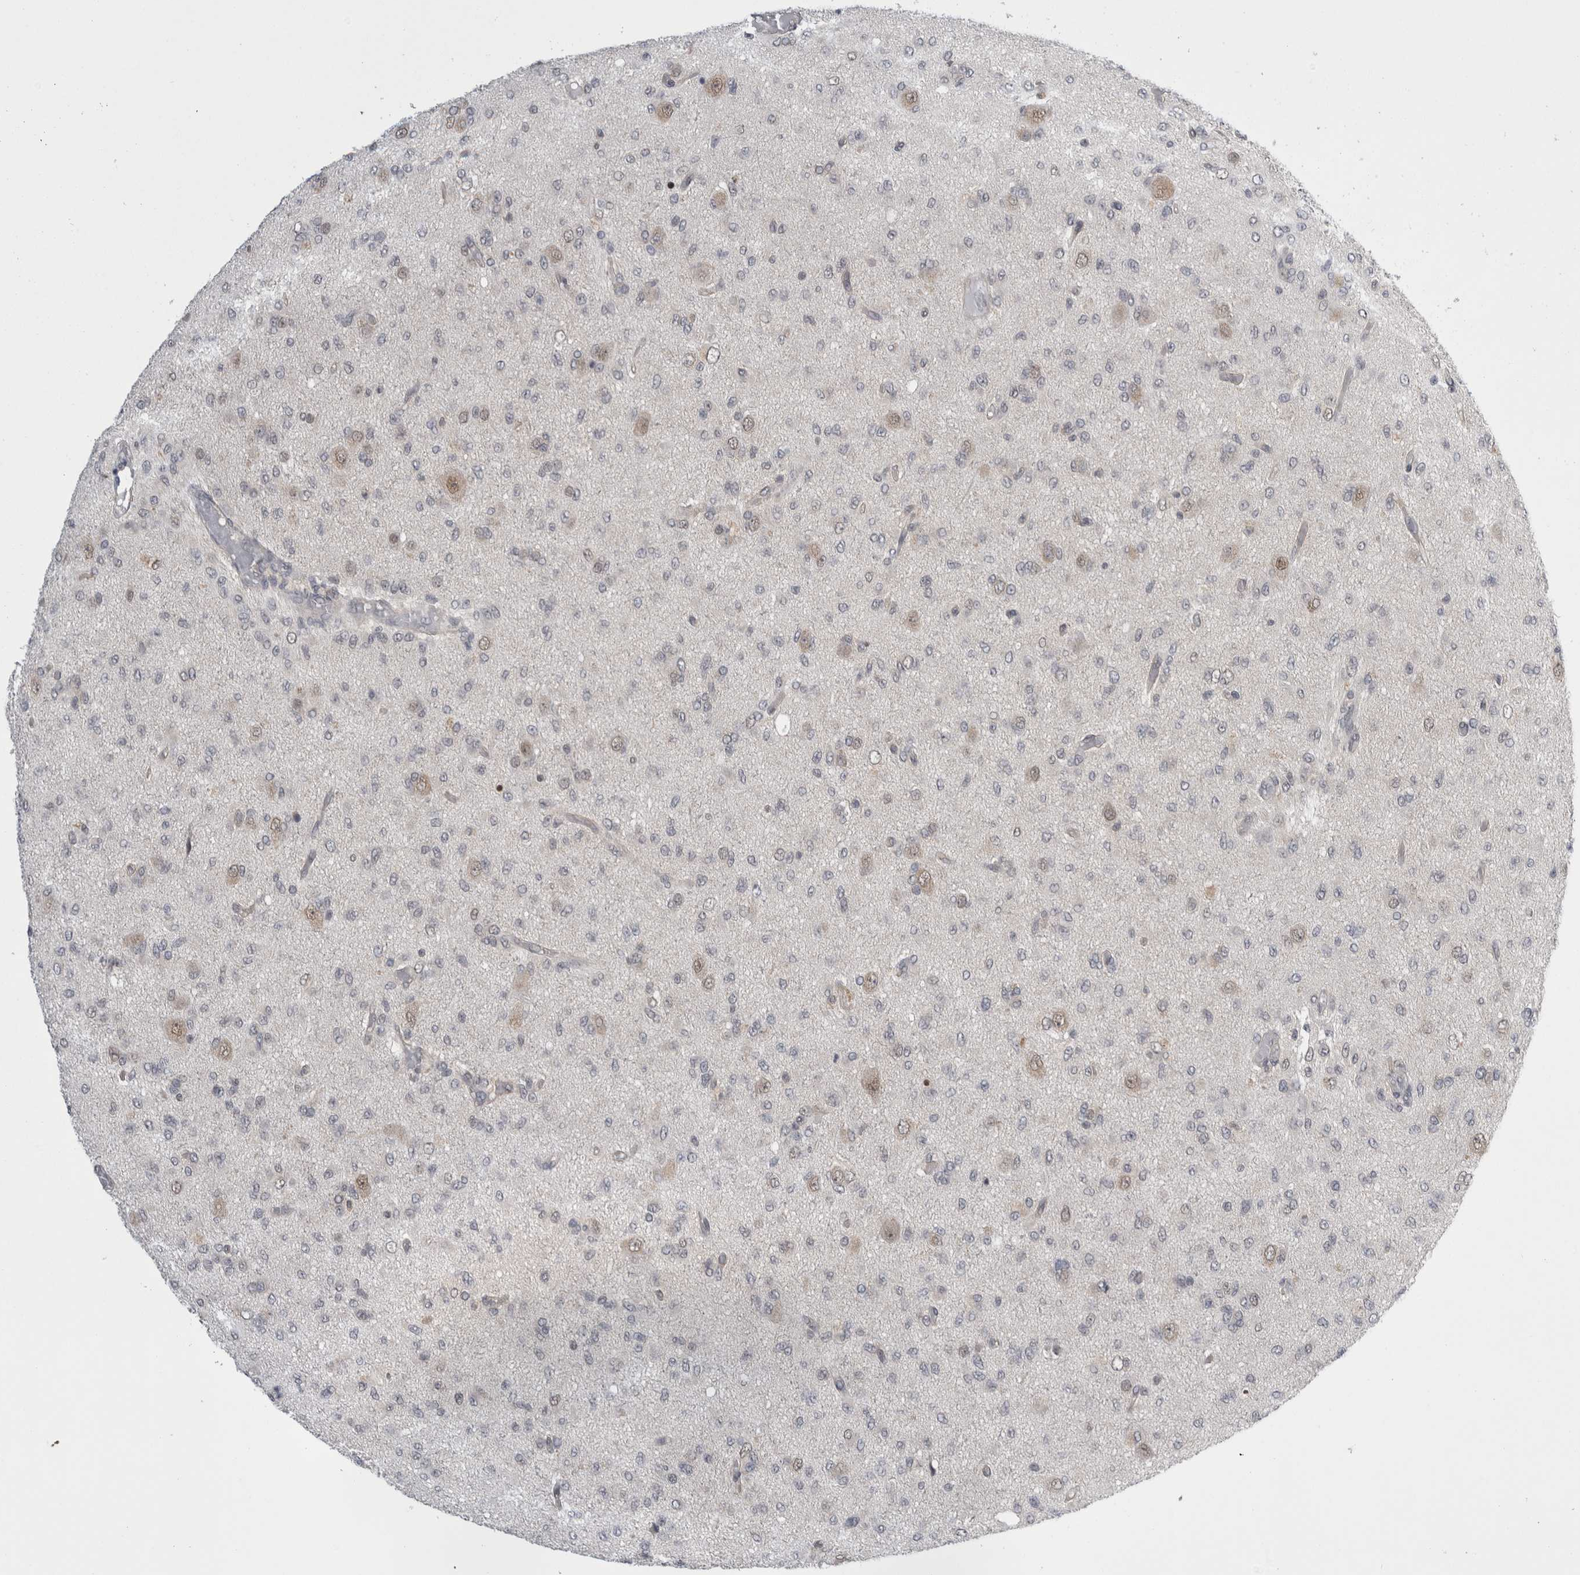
{"staining": {"intensity": "negative", "quantity": "none", "location": "none"}, "tissue": "glioma", "cell_type": "Tumor cells", "image_type": "cancer", "snomed": [{"axis": "morphology", "description": "Glioma, malignant, High grade"}, {"axis": "topography", "description": "Brain"}], "caption": "Protein analysis of malignant glioma (high-grade) displays no significant staining in tumor cells. (Stains: DAB (3,3'-diaminobenzidine) immunohistochemistry with hematoxylin counter stain, Microscopy: brightfield microscopy at high magnification).", "gene": "PSMB2", "patient": {"sex": "female", "age": 59}}